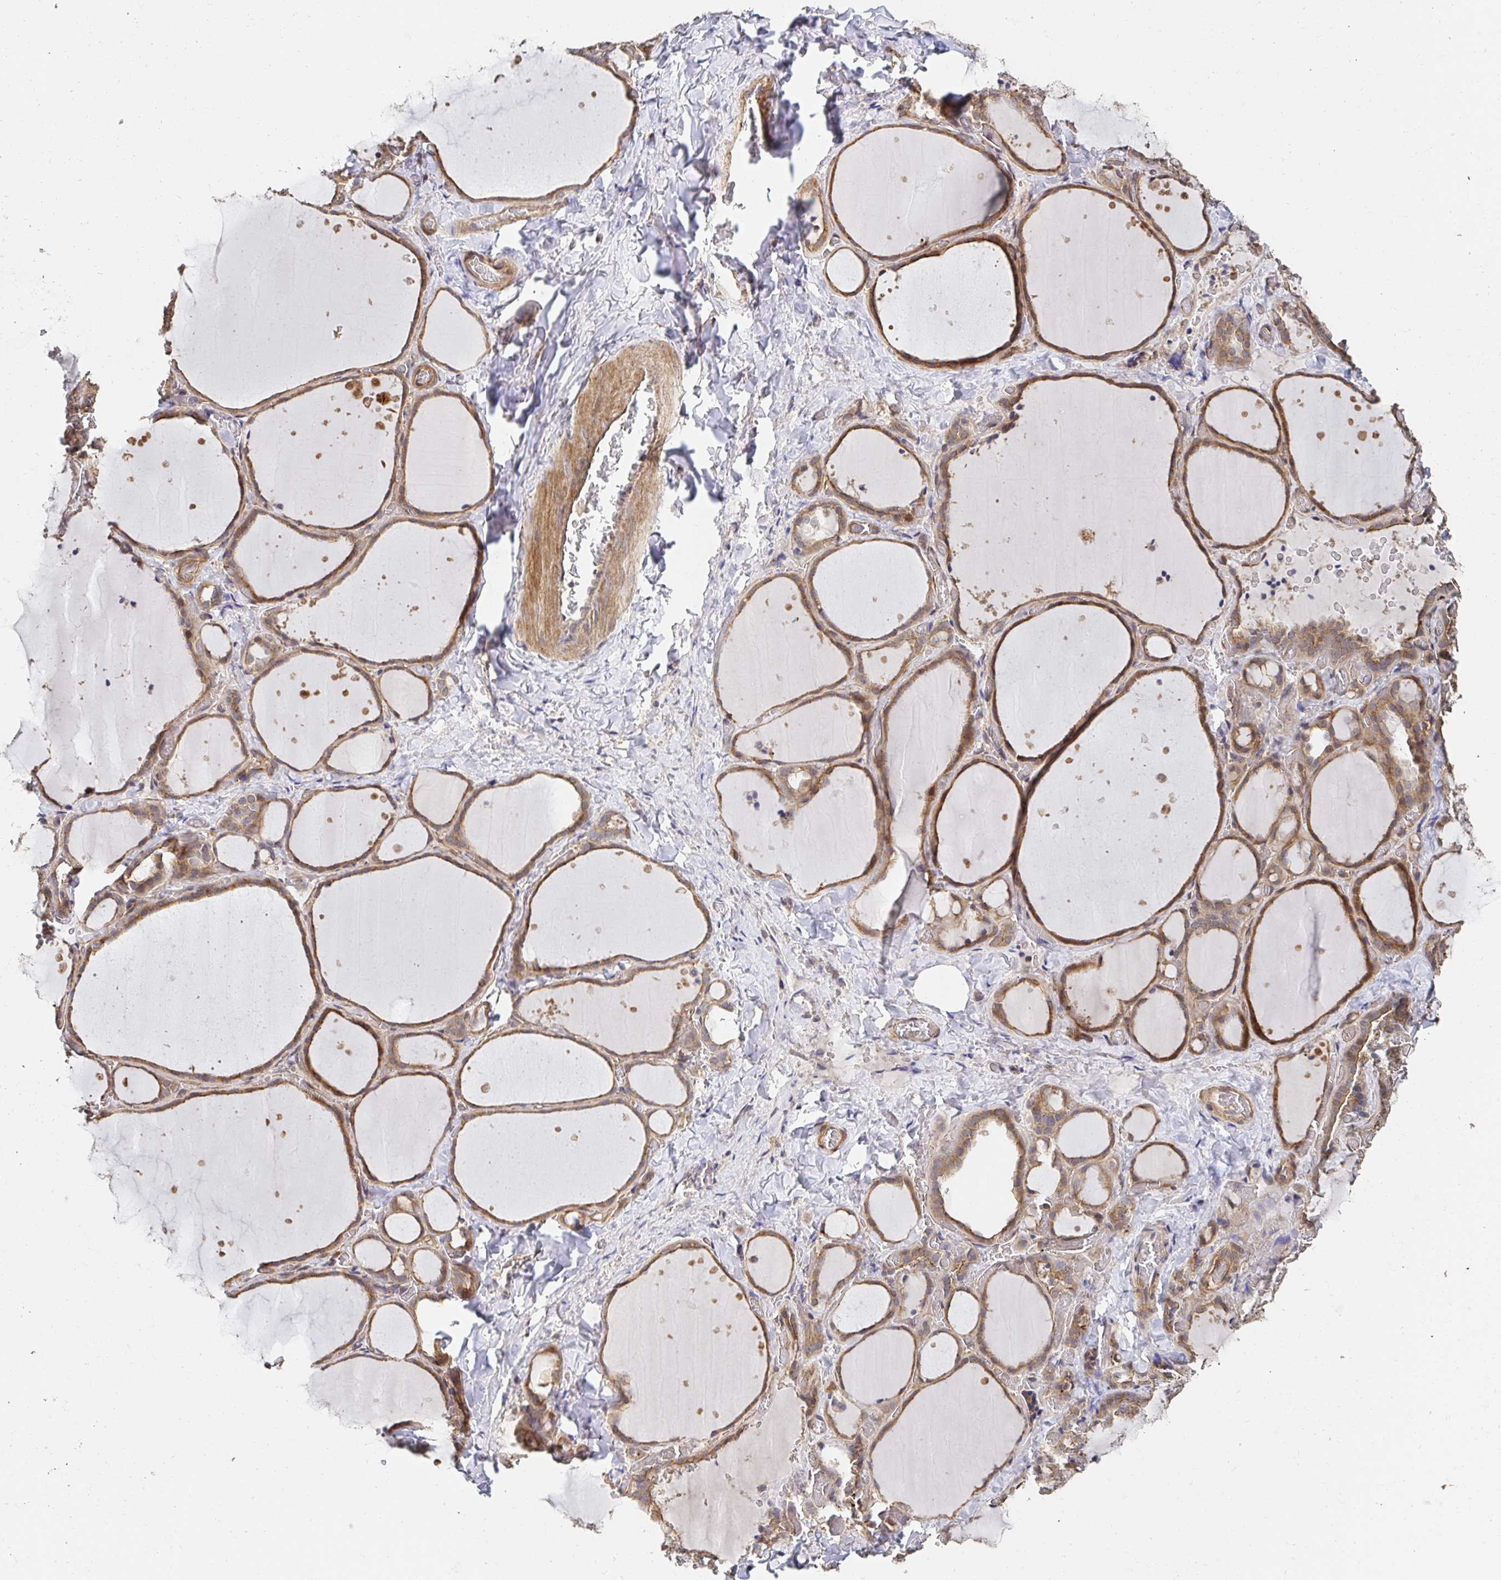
{"staining": {"intensity": "moderate", "quantity": ">75%", "location": "cytoplasmic/membranous"}, "tissue": "thyroid gland", "cell_type": "Glandular cells", "image_type": "normal", "snomed": [{"axis": "morphology", "description": "Normal tissue, NOS"}, {"axis": "topography", "description": "Thyroid gland"}], "caption": "Immunohistochemistry micrograph of unremarkable thyroid gland: human thyroid gland stained using immunohistochemistry (IHC) reveals medium levels of moderate protein expression localized specifically in the cytoplasmic/membranous of glandular cells, appearing as a cytoplasmic/membranous brown color.", "gene": "APBB1", "patient": {"sex": "female", "age": 36}}